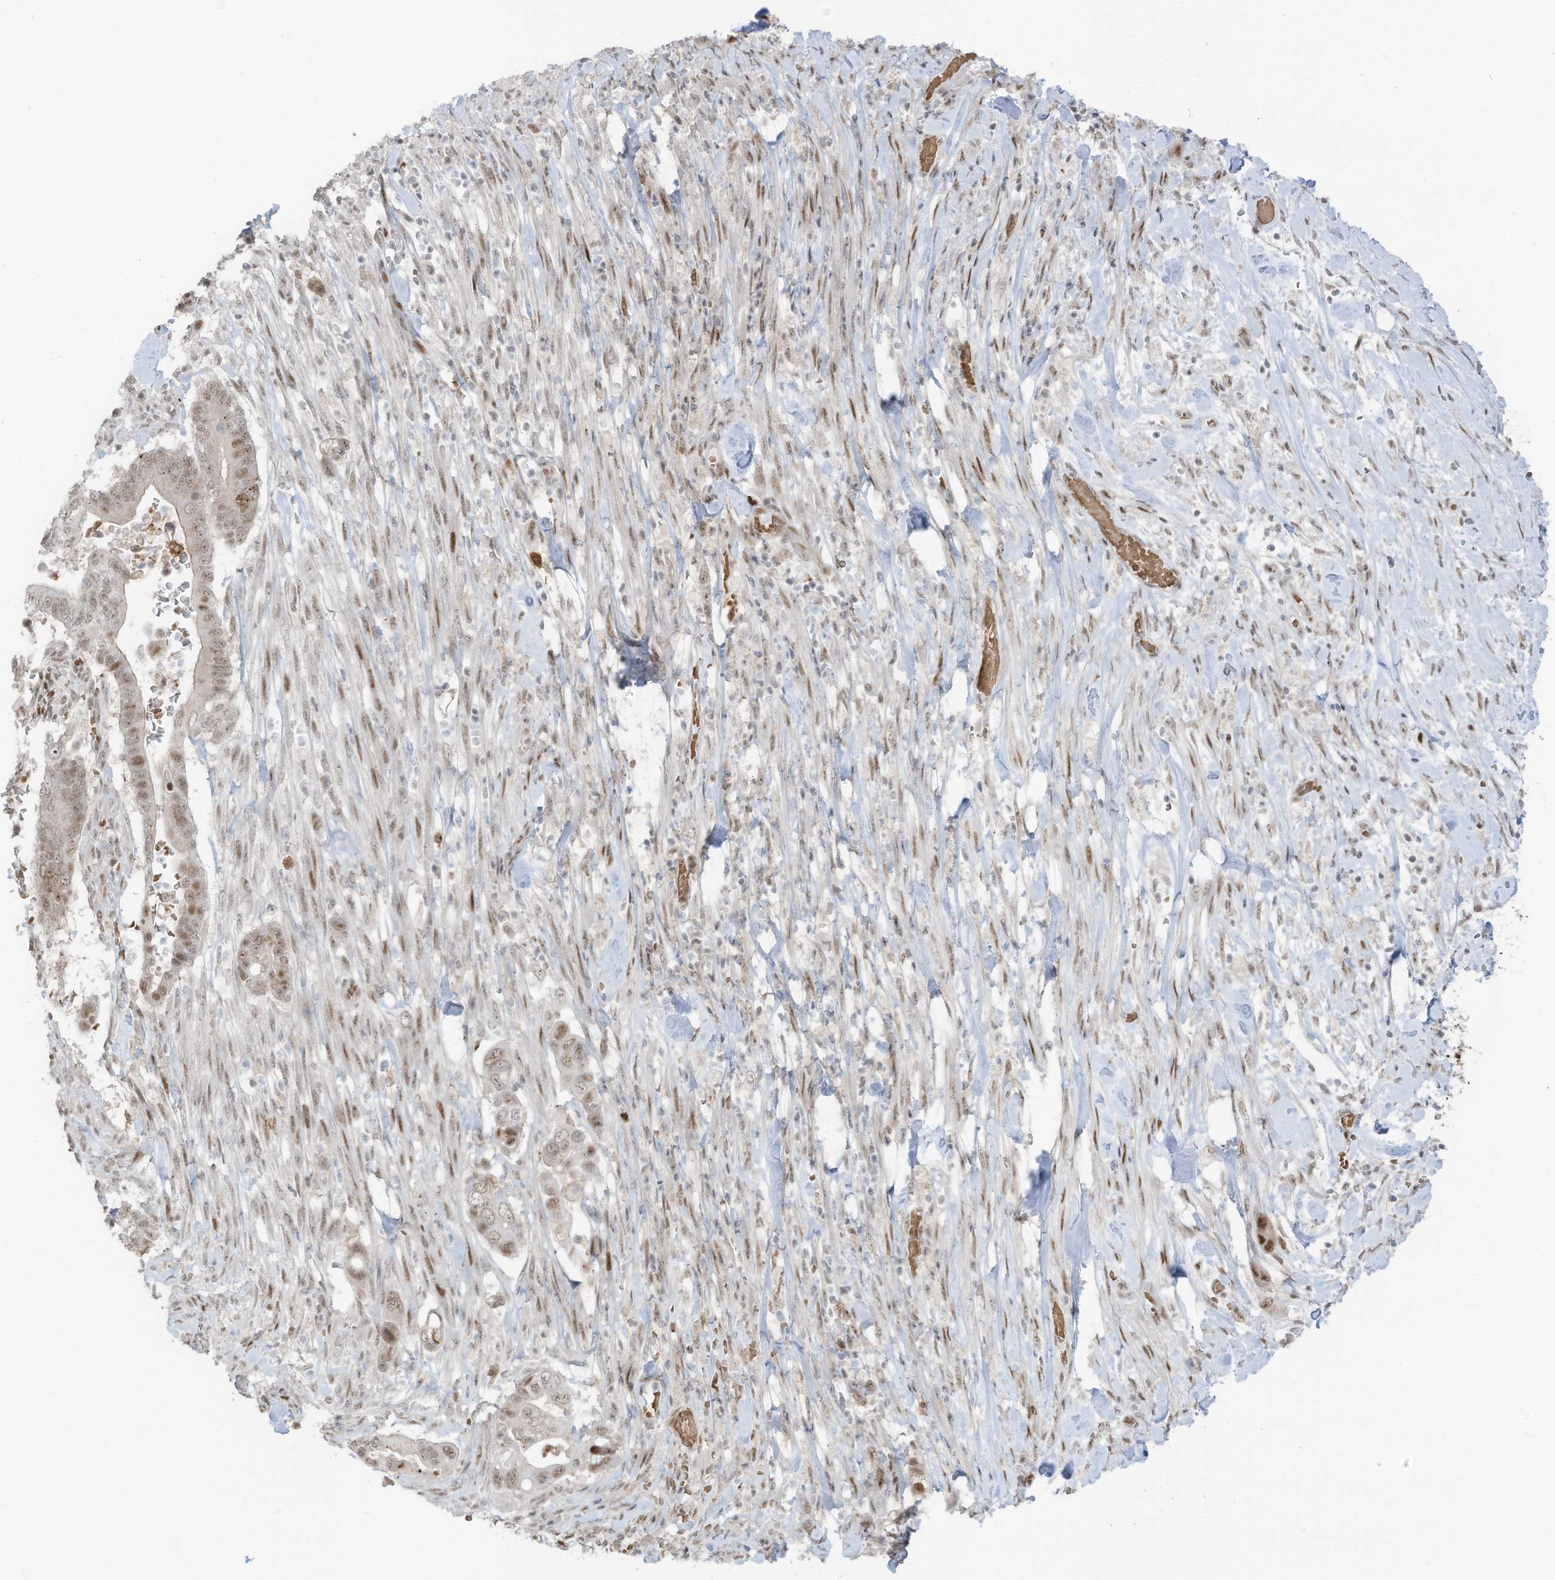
{"staining": {"intensity": "weak", "quantity": "25%-75%", "location": "cytoplasmic/membranous,nuclear"}, "tissue": "pancreatic cancer", "cell_type": "Tumor cells", "image_type": "cancer", "snomed": [{"axis": "morphology", "description": "Adenocarcinoma, NOS"}, {"axis": "topography", "description": "Pancreas"}], "caption": "This histopathology image shows pancreatic cancer stained with immunohistochemistry (IHC) to label a protein in brown. The cytoplasmic/membranous and nuclear of tumor cells show weak positivity for the protein. Nuclei are counter-stained blue.", "gene": "ZCWPW2", "patient": {"sex": "male", "age": 68}}